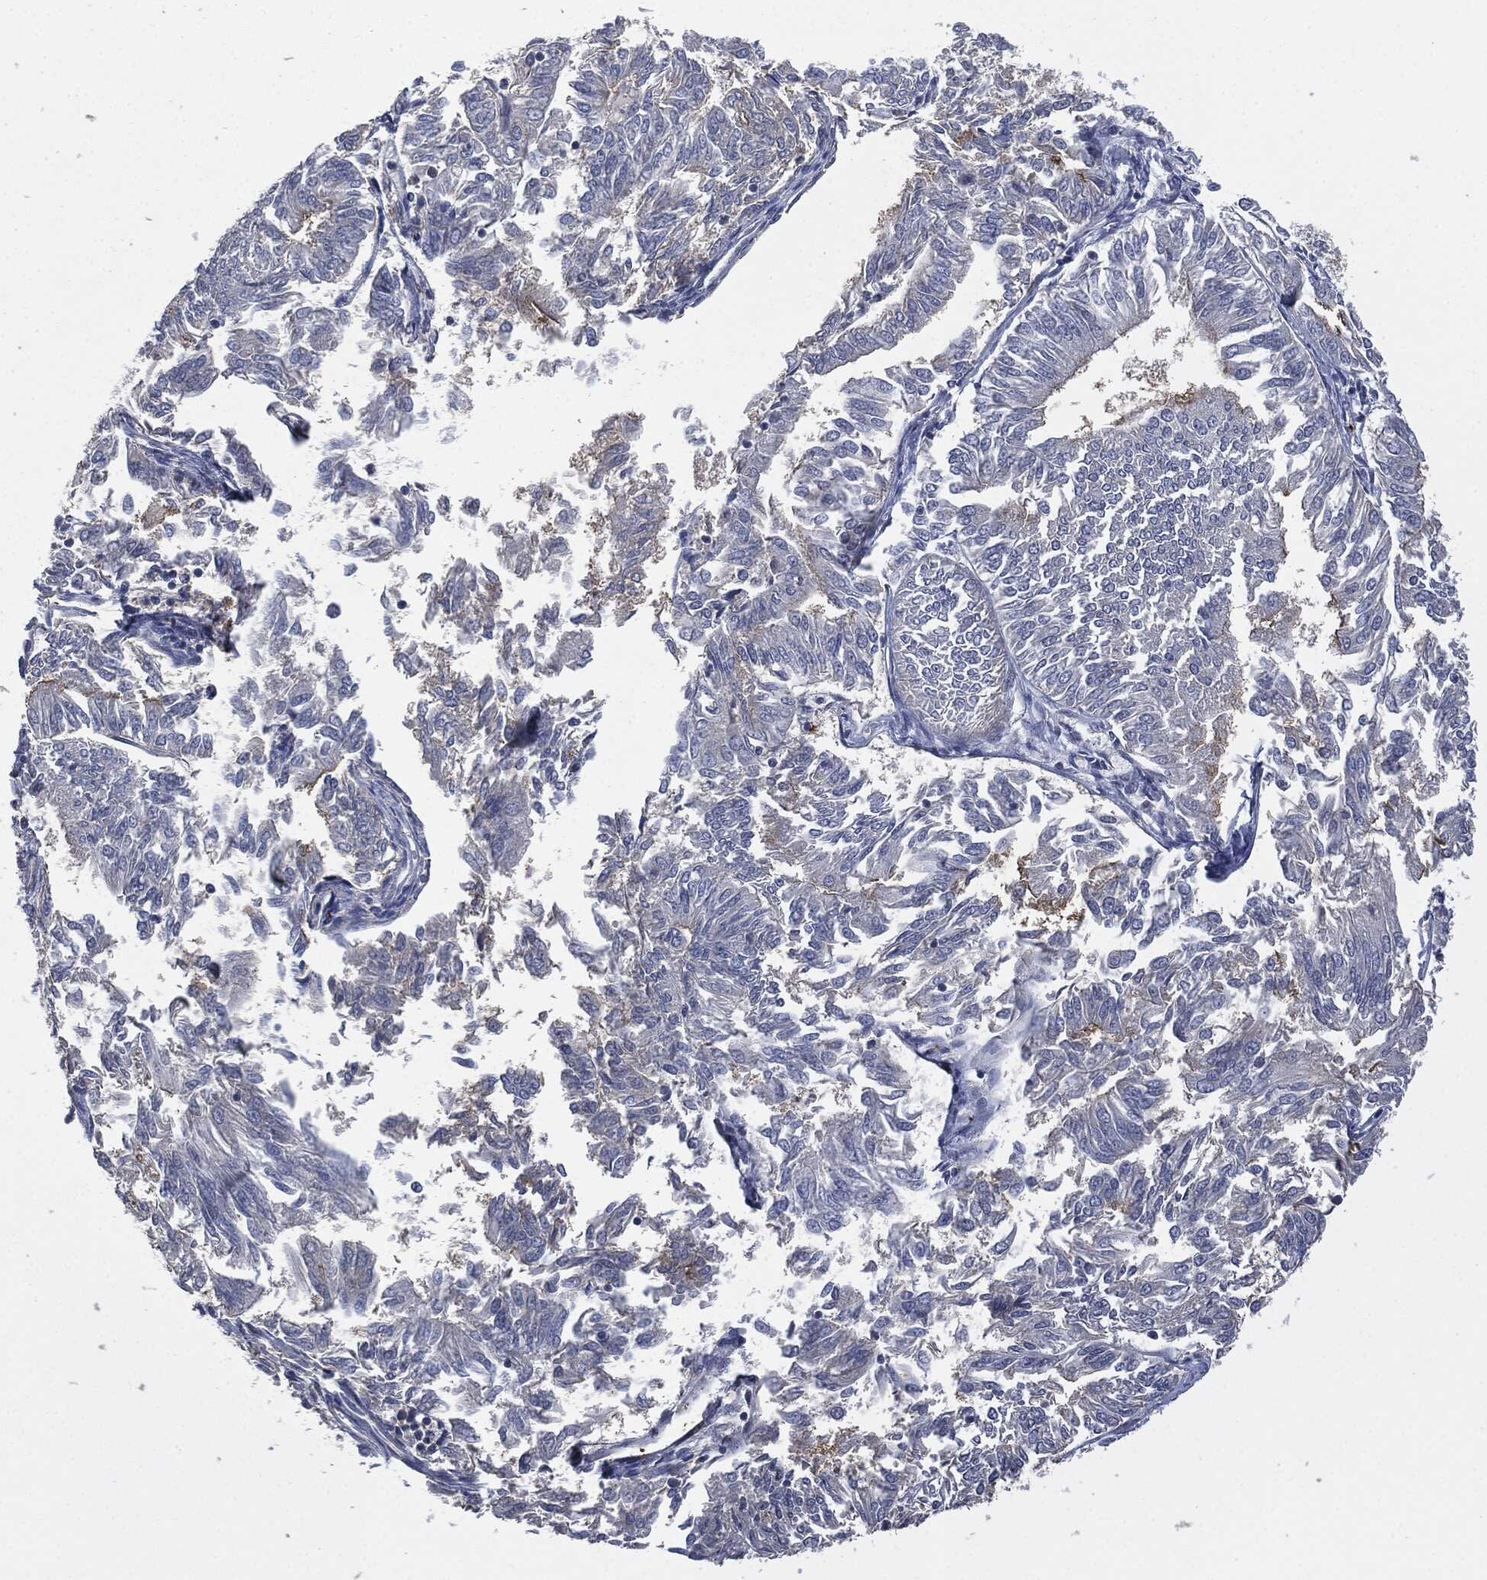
{"staining": {"intensity": "moderate", "quantity": "<25%", "location": "cytoplasmic/membranous"}, "tissue": "endometrial cancer", "cell_type": "Tumor cells", "image_type": "cancer", "snomed": [{"axis": "morphology", "description": "Adenocarcinoma, NOS"}, {"axis": "topography", "description": "Endometrium"}], "caption": "Protein expression analysis of human endometrial cancer reveals moderate cytoplasmic/membranous positivity in approximately <25% of tumor cells. The staining was performed using DAB (3,3'-diaminobenzidine) to visualize the protein expression in brown, while the nuclei were stained in blue with hematoxylin (Magnification: 20x).", "gene": "CD33", "patient": {"sex": "female", "age": 58}}